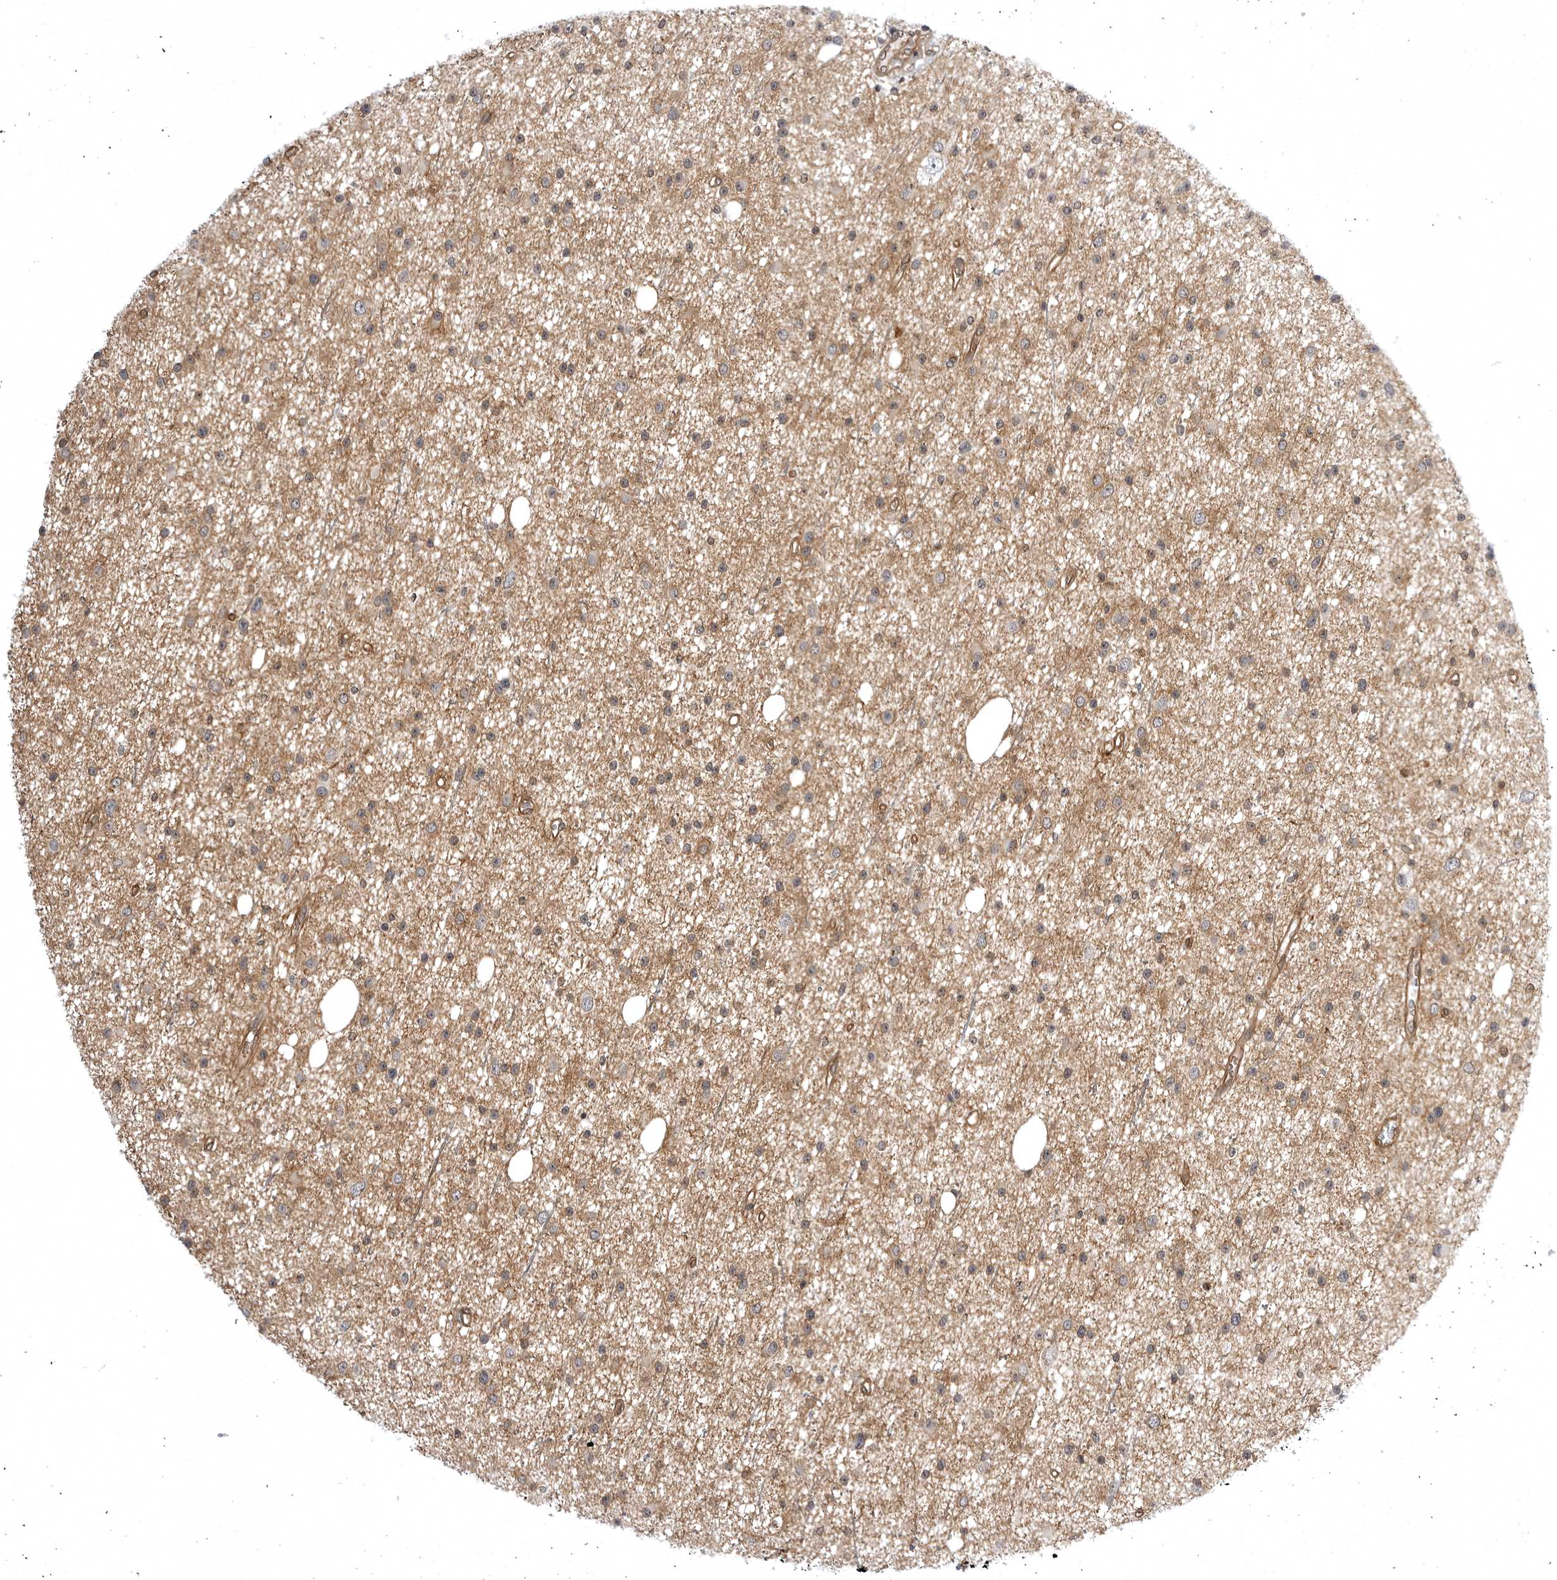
{"staining": {"intensity": "weak", "quantity": "25%-75%", "location": "cytoplasmic/membranous"}, "tissue": "glioma", "cell_type": "Tumor cells", "image_type": "cancer", "snomed": [{"axis": "morphology", "description": "Glioma, malignant, Low grade"}, {"axis": "topography", "description": "Cerebral cortex"}], "caption": "IHC of human glioma demonstrates low levels of weak cytoplasmic/membranous positivity in about 25%-75% of tumor cells.", "gene": "ARL5A", "patient": {"sex": "female", "age": 39}}